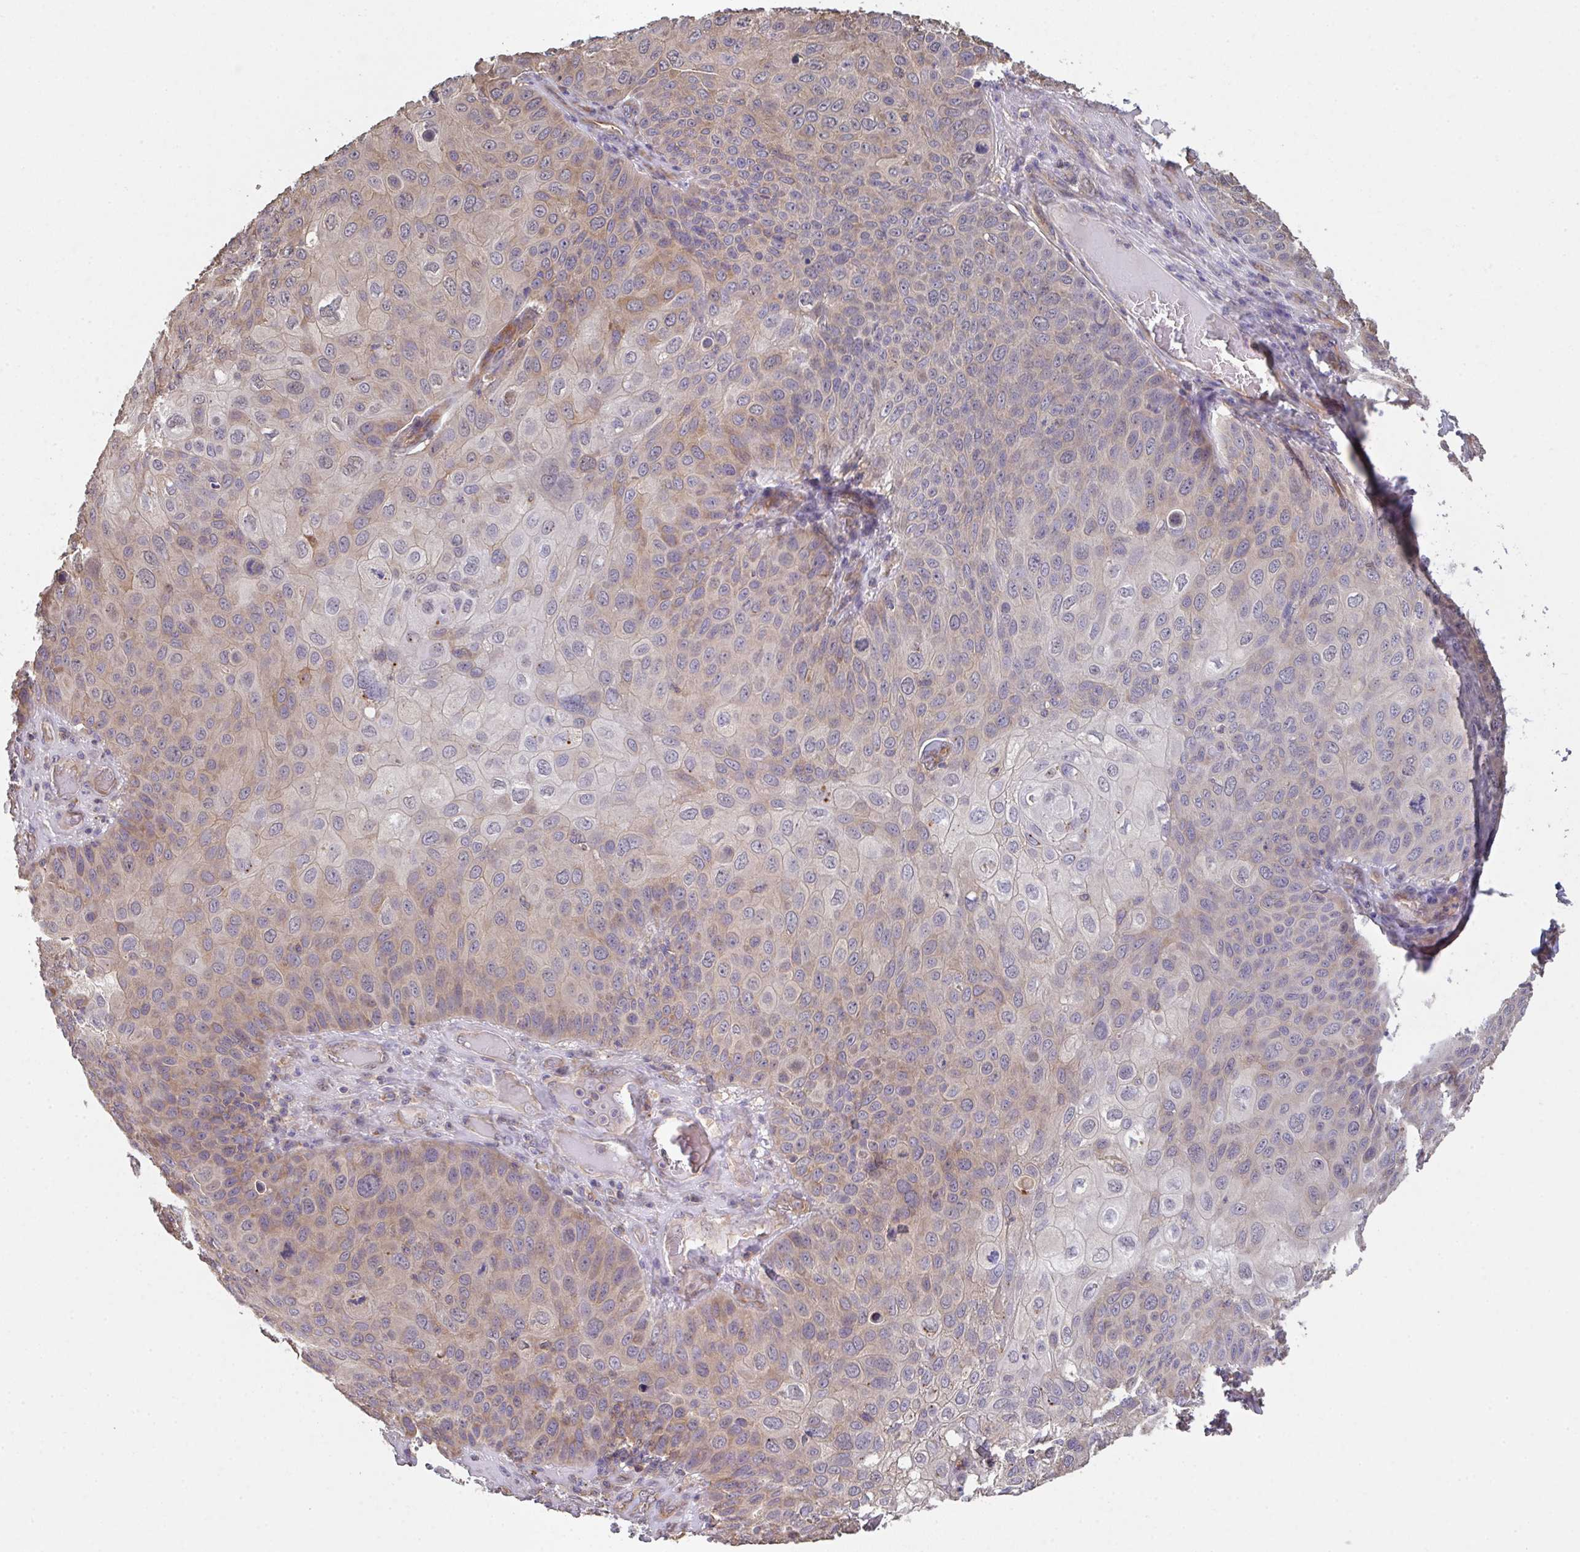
{"staining": {"intensity": "moderate", "quantity": "<25%", "location": "cytoplasmic/membranous"}, "tissue": "skin cancer", "cell_type": "Tumor cells", "image_type": "cancer", "snomed": [{"axis": "morphology", "description": "Squamous cell carcinoma, NOS"}, {"axis": "topography", "description": "Skin"}], "caption": "Immunohistochemical staining of squamous cell carcinoma (skin) displays low levels of moderate cytoplasmic/membranous expression in about <25% of tumor cells. (Stains: DAB (3,3'-diaminobenzidine) in brown, nuclei in blue, Microscopy: brightfield microscopy at high magnification).", "gene": "TMEM229A", "patient": {"sex": "male", "age": 87}}